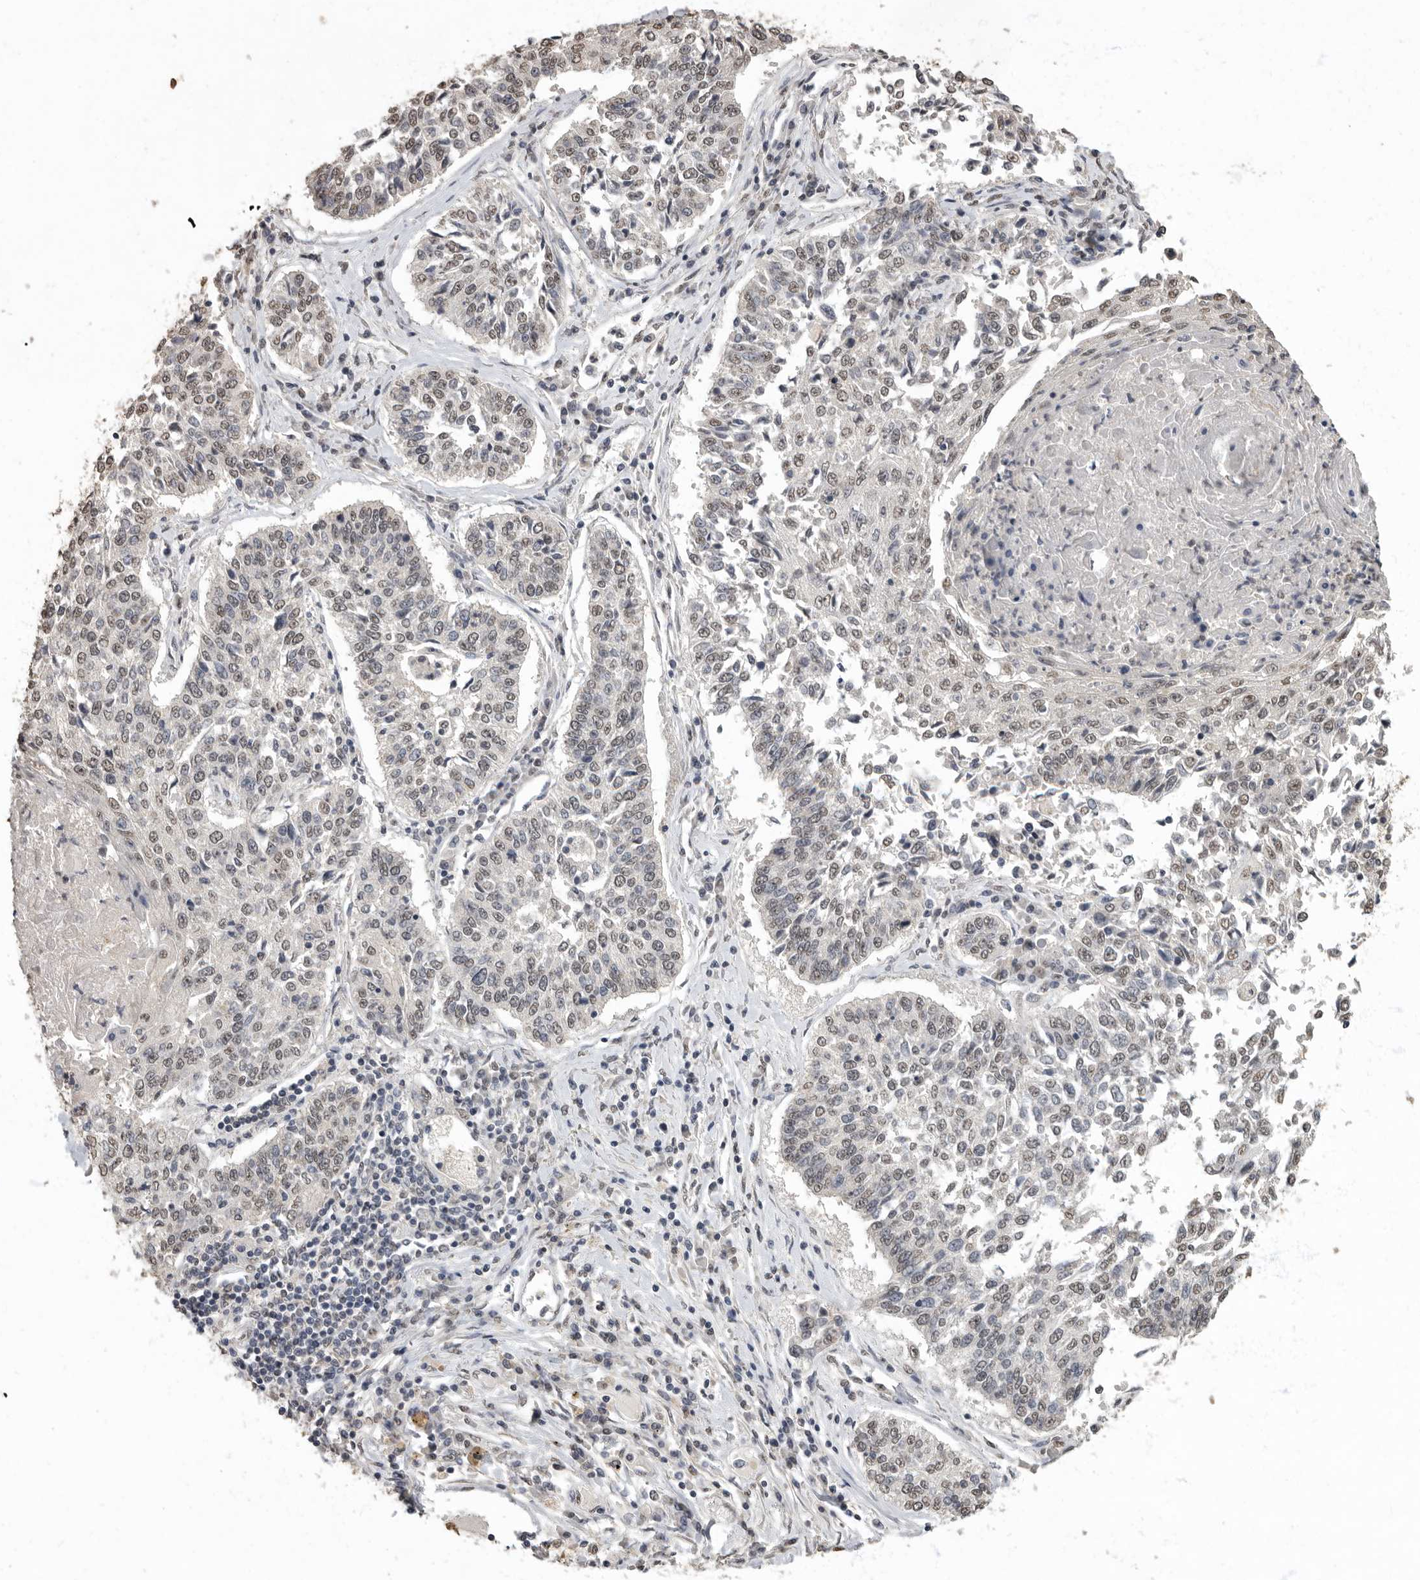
{"staining": {"intensity": "weak", "quantity": "25%-75%", "location": "nuclear"}, "tissue": "lung cancer", "cell_type": "Tumor cells", "image_type": "cancer", "snomed": [{"axis": "morphology", "description": "Normal tissue, NOS"}, {"axis": "morphology", "description": "Squamous cell carcinoma, NOS"}, {"axis": "topography", "description": "Cartilage tissue"}, {"axis": "topography", "description": "Lung"}, {"axis": "topography", "description": "Peripheral nerve tissue"}], "caption": "Human lung cancer stained with a brown dye displays weak nuclear positive positivity in about 25%-75% of tumor cells.", "gene": "NBL1", "patient": {"sex": "female", "age": 49}}